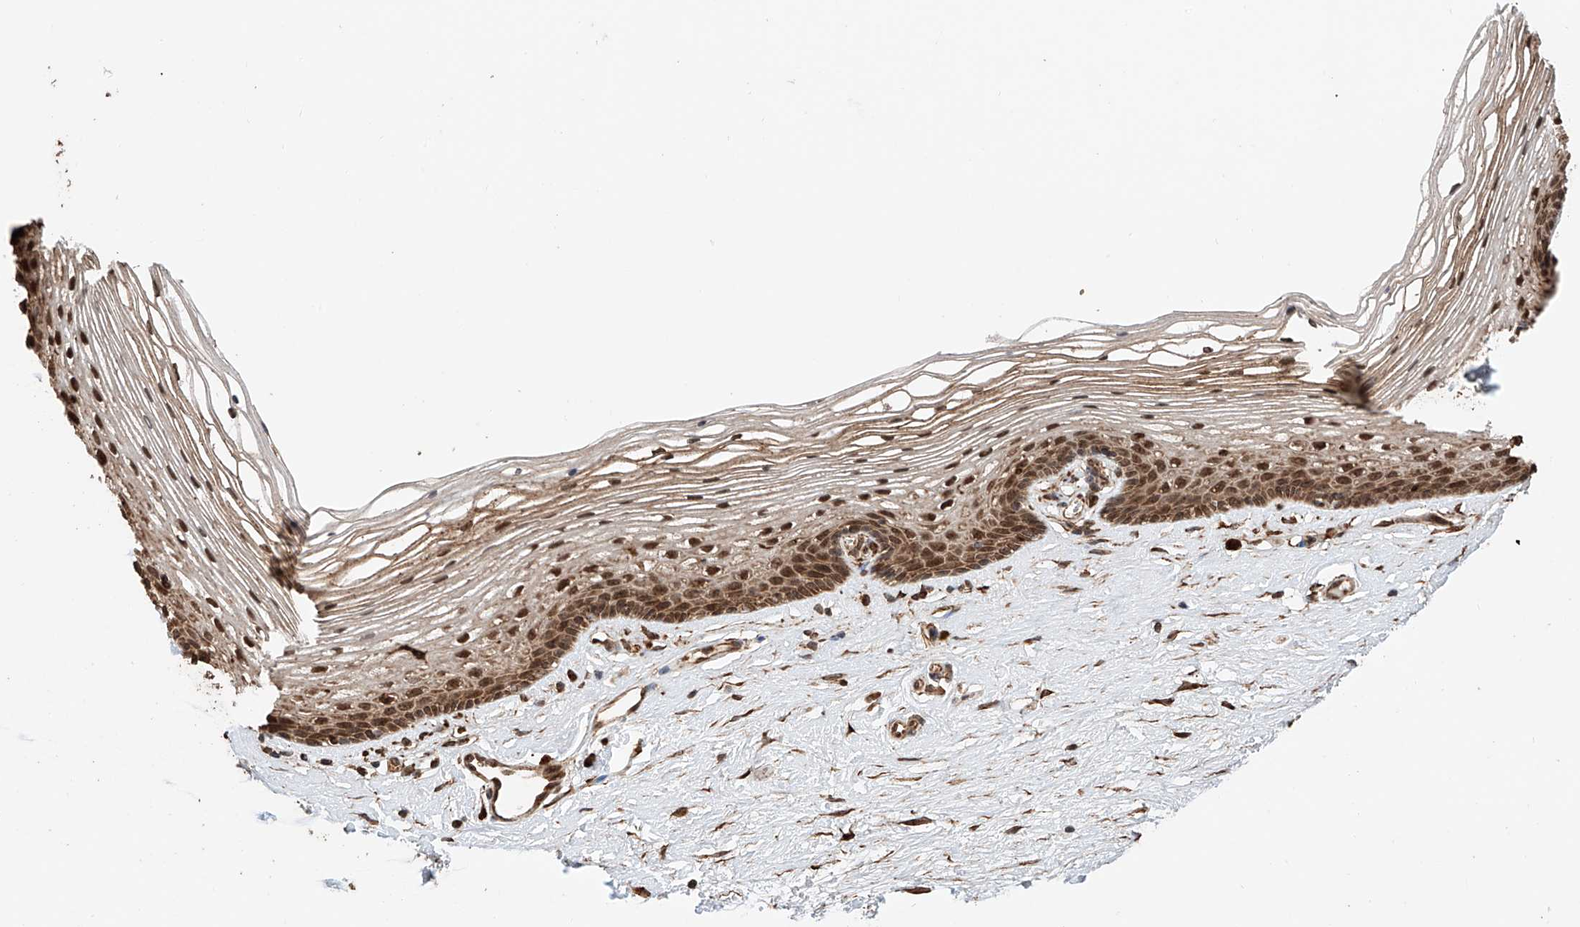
{"staining": {"intensity": "moderate", "quantity": ">75%", "location": "cytoplasmic/membranous,nuclear"}, "tissue": "vagina", "cell_type": "Squamous epithelial cells", "image_type": "normal", "snomed": [{"axis": "morphology", "description": "Normal tissue, NOS"}, {"axis": "topography", "description": "Vagina"}], "caption": "A brown stain highlights moderate cytoplasmic/membranous,nuclear positivity of a protein in squamous epithelial cells of benign vagina.", "gene": "DNAH8", "patient": {"sex": "female", "age": 46}}